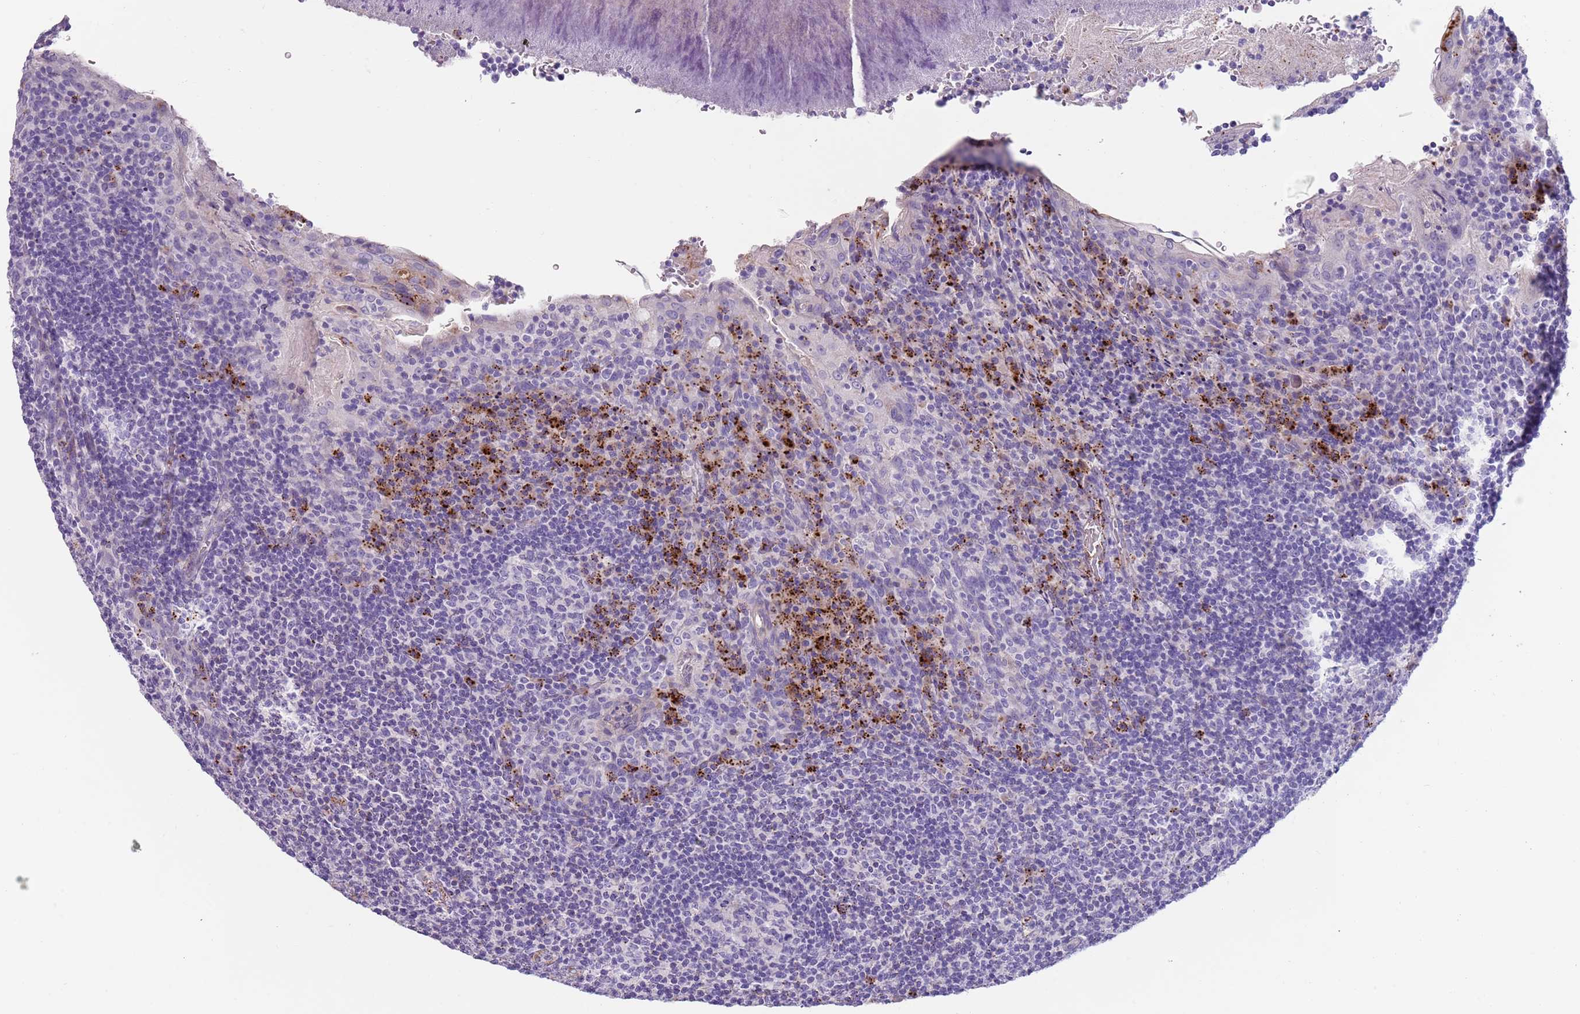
{"staining": {"intensity": "strong", "quantity": "<25%", "location": "cytoplasmic/membranous"}, "tissue": "tonsil", "cell_type": "Germinal center cells", "image_type": "normal", "snomed": [{"axis": "morphology", "description": "Normal tissue, NOS"}, {"axis": "topography", "description": "Tonsil"}], "caption": "Tonsil stained with DAB (3,3'-diaminobenzidine) IHC reveals medium levels of strong cytoplasmic/membranous expression in approximately <25% of germinal center cells.", "gene": "LRRN3", "patient": {"sex": "male", "age": 17}}